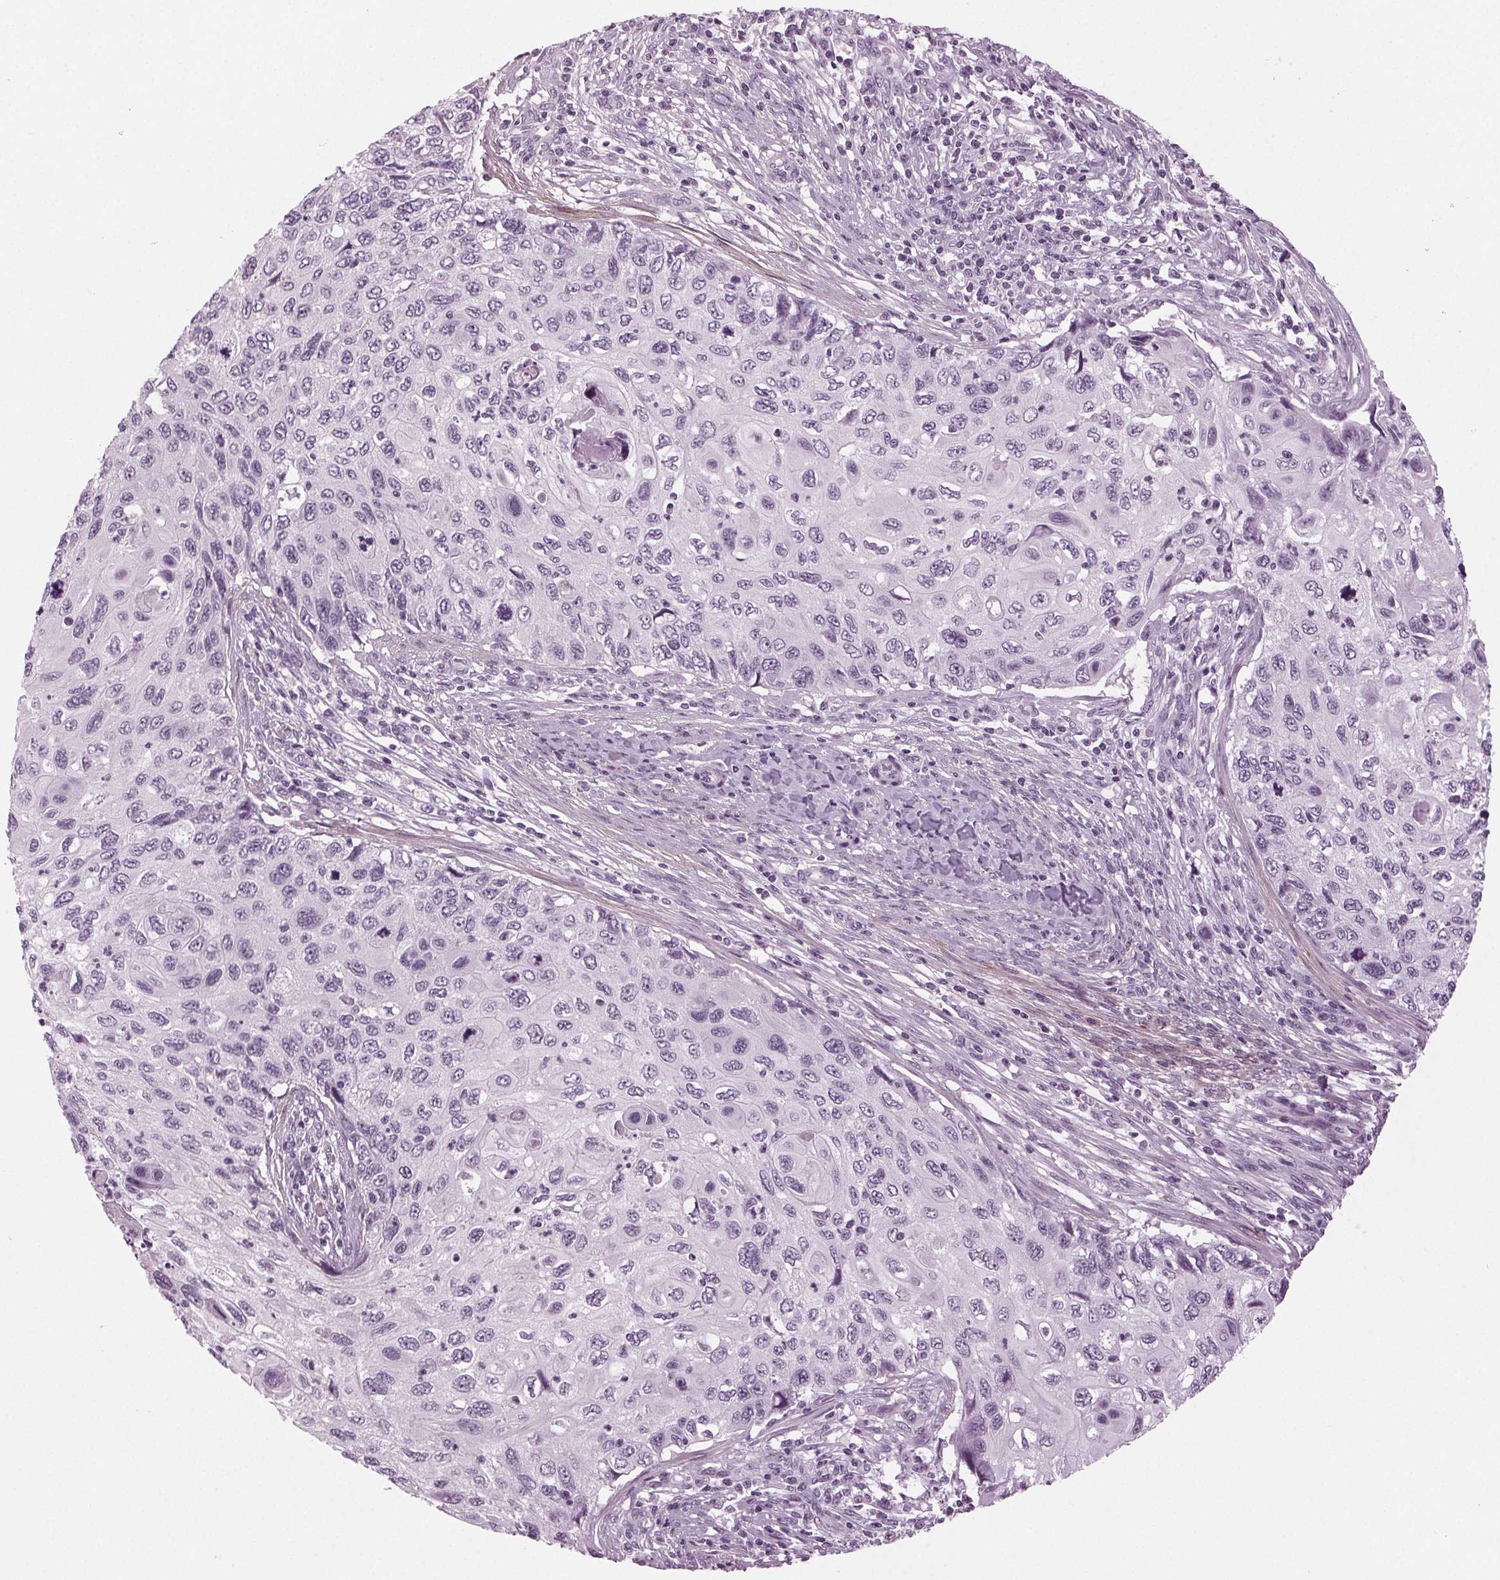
{"staining": {"intensity": "negative", "quantity": "none", "location": "none"}, "tissue": "cervical cancer", "cell_type": "Tumor cells", "image_type": "cancer", "snomed": [{"axis": "morphology", "description": "Squamous cell carcinoma, NOS"}, {"axis": "topography", "description": "Cervix"}], "caption": "Cervical squamous cell carcinoma stained for a protein using immunohistochemistry displays no expression tumor cells.", "gene": "DNAH12", "patient": {"sex": "female", "age": 70}}